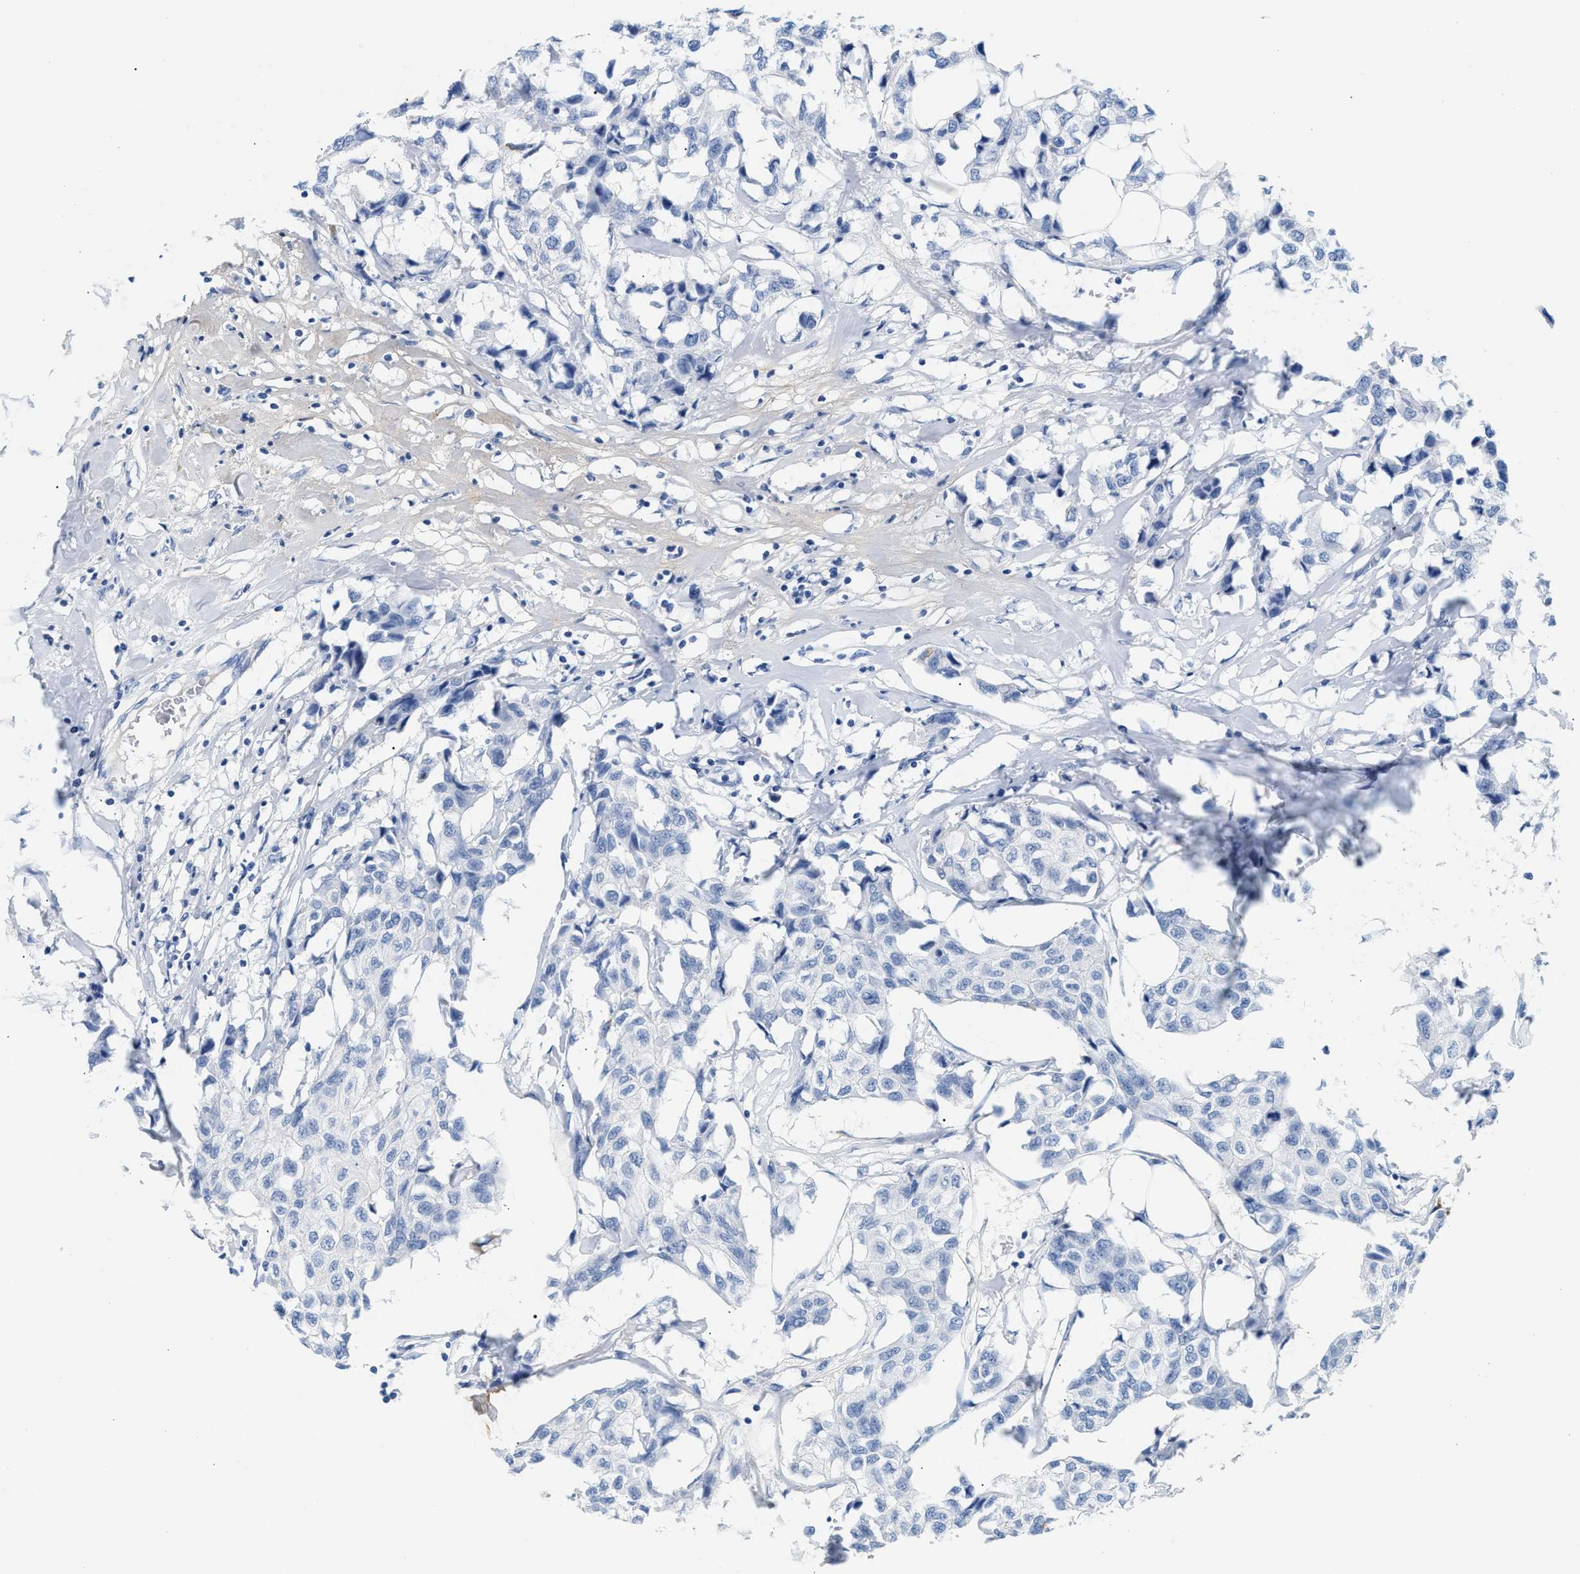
{"staining": {"intensity": "negative", "quantity": "none", "location": "none"}, "tissue": "breast cancer", "cell_type": "Tumor cells", "image_type": "cancer", "snomed": [{"axis": "morphology", "description": "Duct carcinoma"}, {"axis": "topography", "description": "Breast"}], "caption": "Tumor cells show no significant protein staining in breast cancer. Brightfield microscopy of IHC stained with DAB (brown) and hematoxylin (blue), captured at high magnification.", "gene": "TNR", "patient": {"sex": "female", "age": 80}}